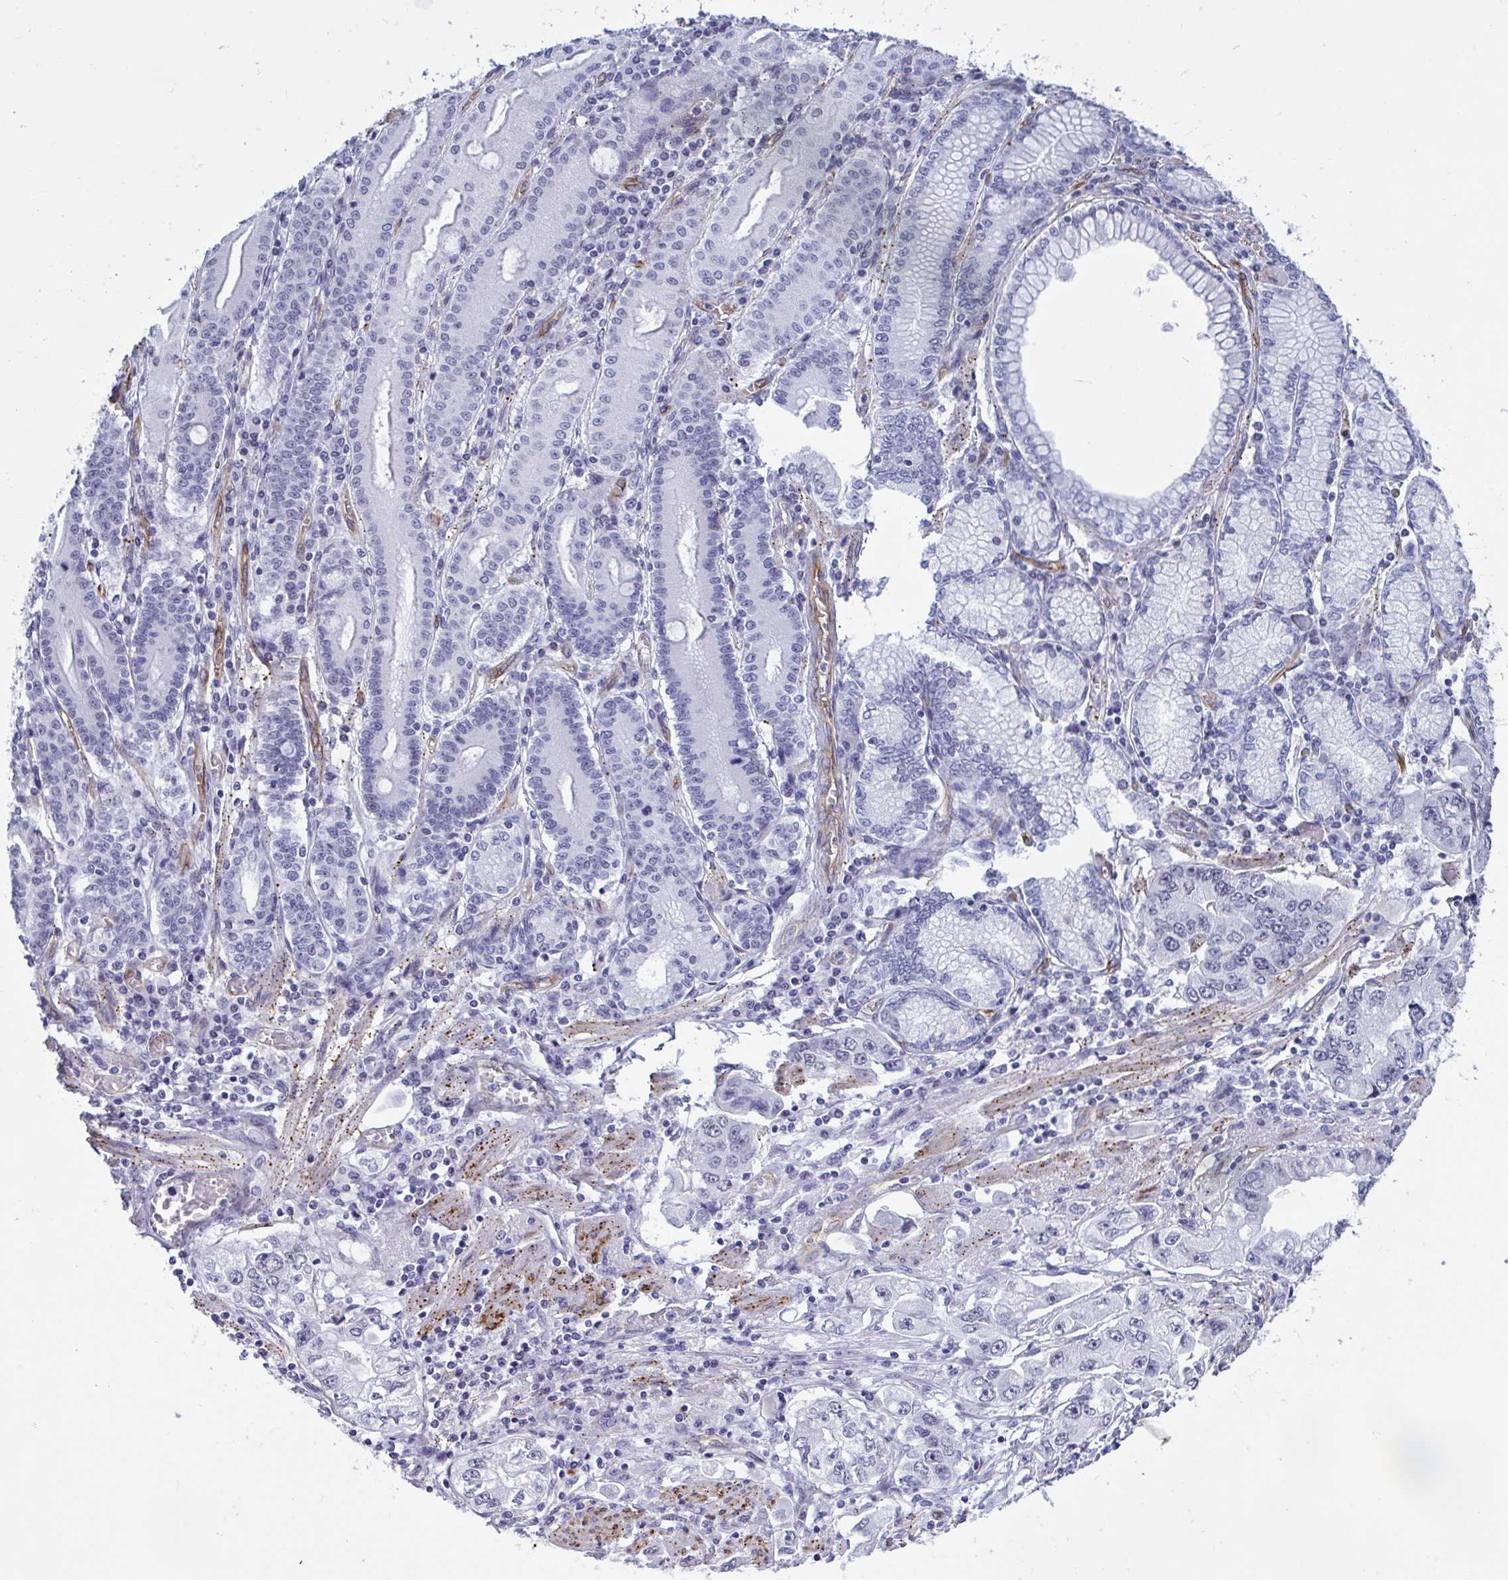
{"staining": {"intensity": "negative", "quantity": "none", "location": "none"}, "tissue": "stomach cancer", "cell_type": "Tumor cells", "image_type": "cancer", "snomed": [{"axis": "morphology", "description": "Adenocarcinoma, NOS"}, {"axis": "topography", "description": "Stomach, lower"}], "caption": "IHC micrograph of neoplastic tissue: stomach adenocarcinoma stained with DAB (3,3'-diaminobenzidine) shows no significant protein staining in tumor cells.", "gene": "EML1", "patient": {"sex": "female", "age": 93}}